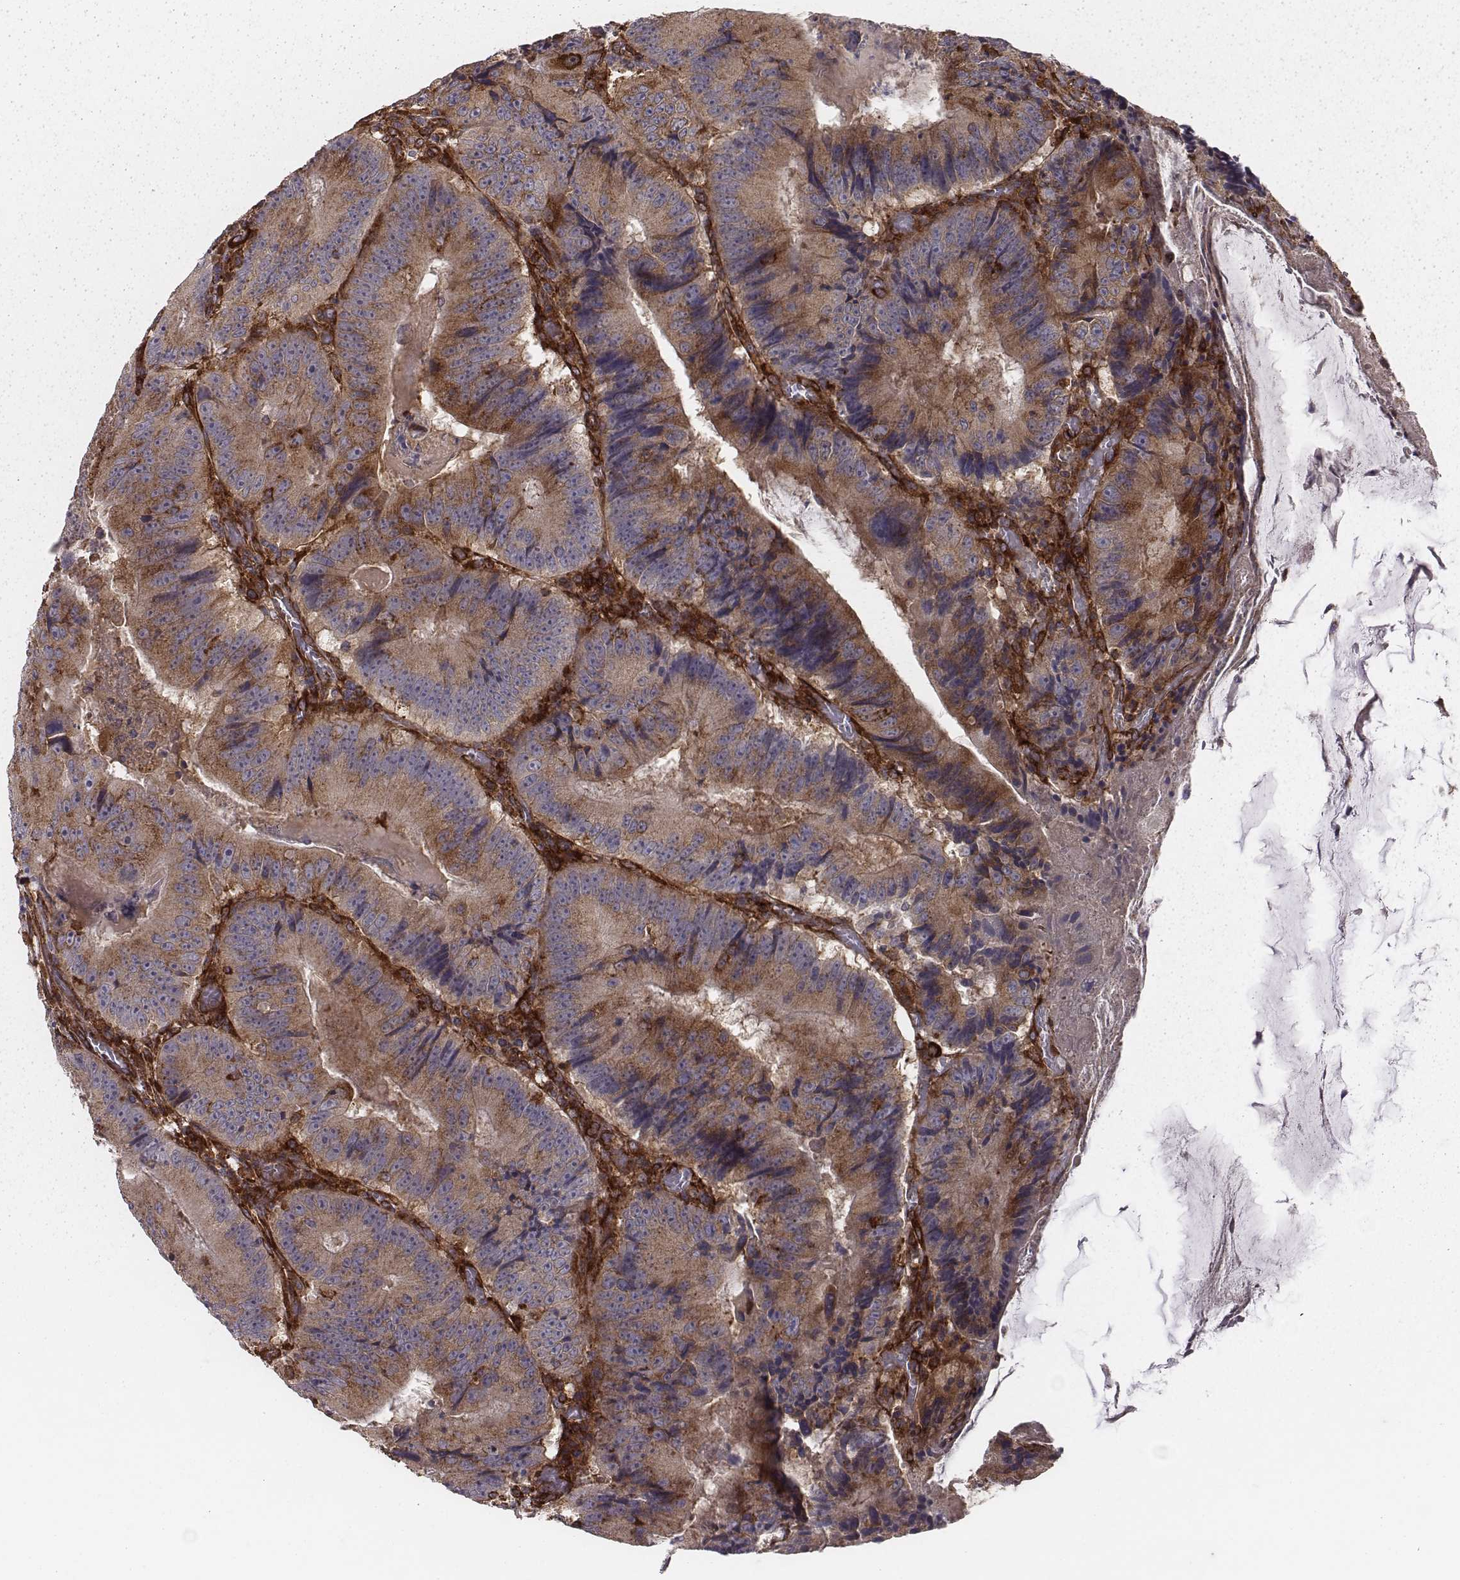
{"staining": {"intensity": "moderate", "quantity": ">75%", "location": "cytoplasmic/membranous"}, "tissue": "colorectal cancer", "cell_type": "Tumor cells", "image_type": "cancer", "snomed": [{"axis": "morphology", "description": "Adenocarcinoma, NOS"}, {"axis": "topography", "description": "Colon"}], "caption": "Tumor cells demonstrate medium levels of moderate cytoplasmic/membranous expression in approximately >75% of cells in adenocarcinoma (colorectal). The staining was performed using DAB (3,3'-diaminobenzidine) to visualize the protein expression in brown, while the nuclei were stained in blue with hematoxylin (Magnification: 20x).", "gene": "TXLNA", "patient": {"sex": "female", "age": 86}}